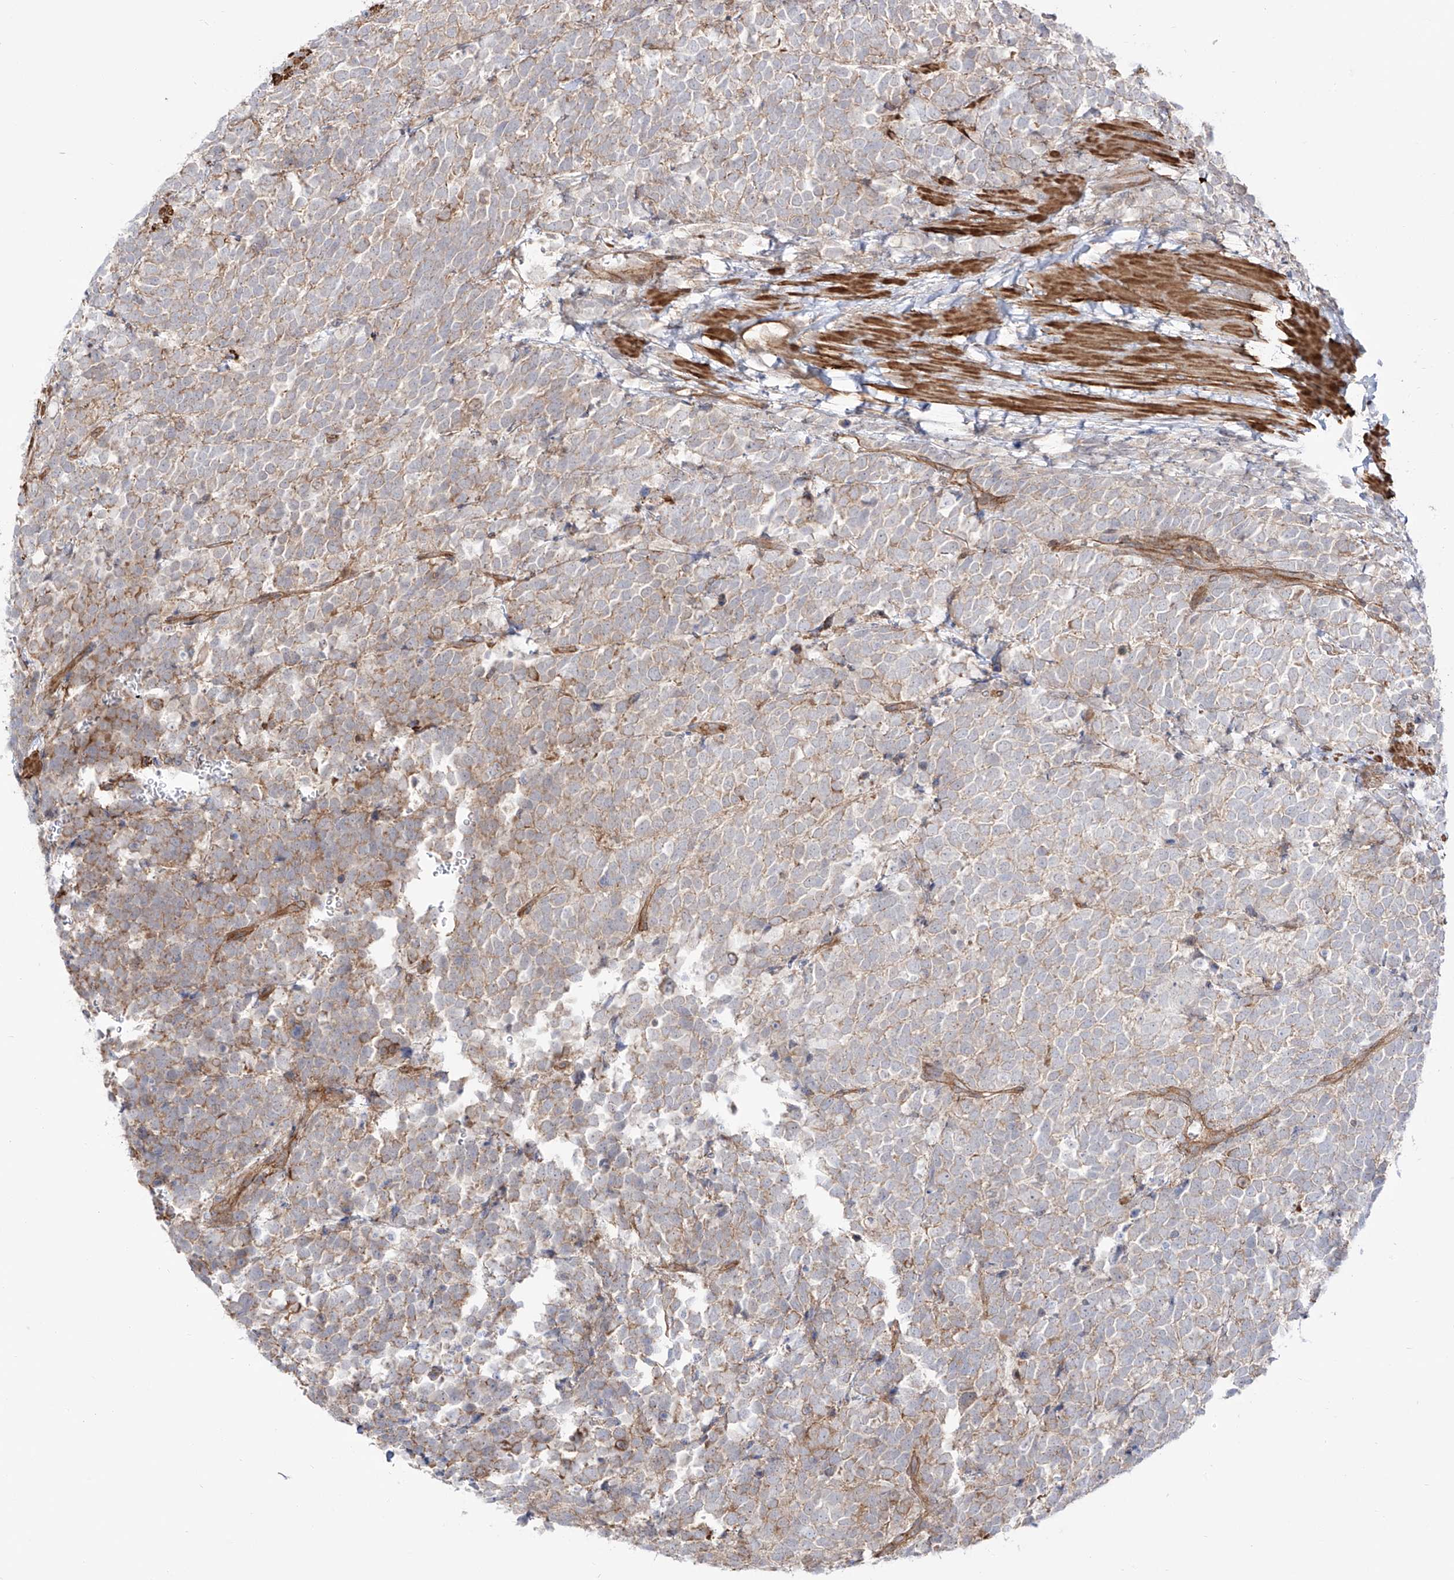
{"staining": {"intensity": "moderate", "quantity": "<25%", "location": "cytoplasmic/membranous"}, "tissue": "urothelial cancer", "cell_type": "Tumor cells", "image_type": "cancer", "snomed": [{"axis": "morphology", "description": "Urothelial carcinoma, High grade"}, {"axis": "topography", "description": "Urinary bladder"}], "caption": "Protein staining demonstrates moderate cytoplasmic/membranous expression in approximately <25% of tumor cells in urothelial cancer. The protein is stained brown, and the nuclei are stained in blue (DAB IHC with brightfield microscopy, high magnification).", "gene": "ZNF180", "patient": {"sex": "female", "age": 82}}